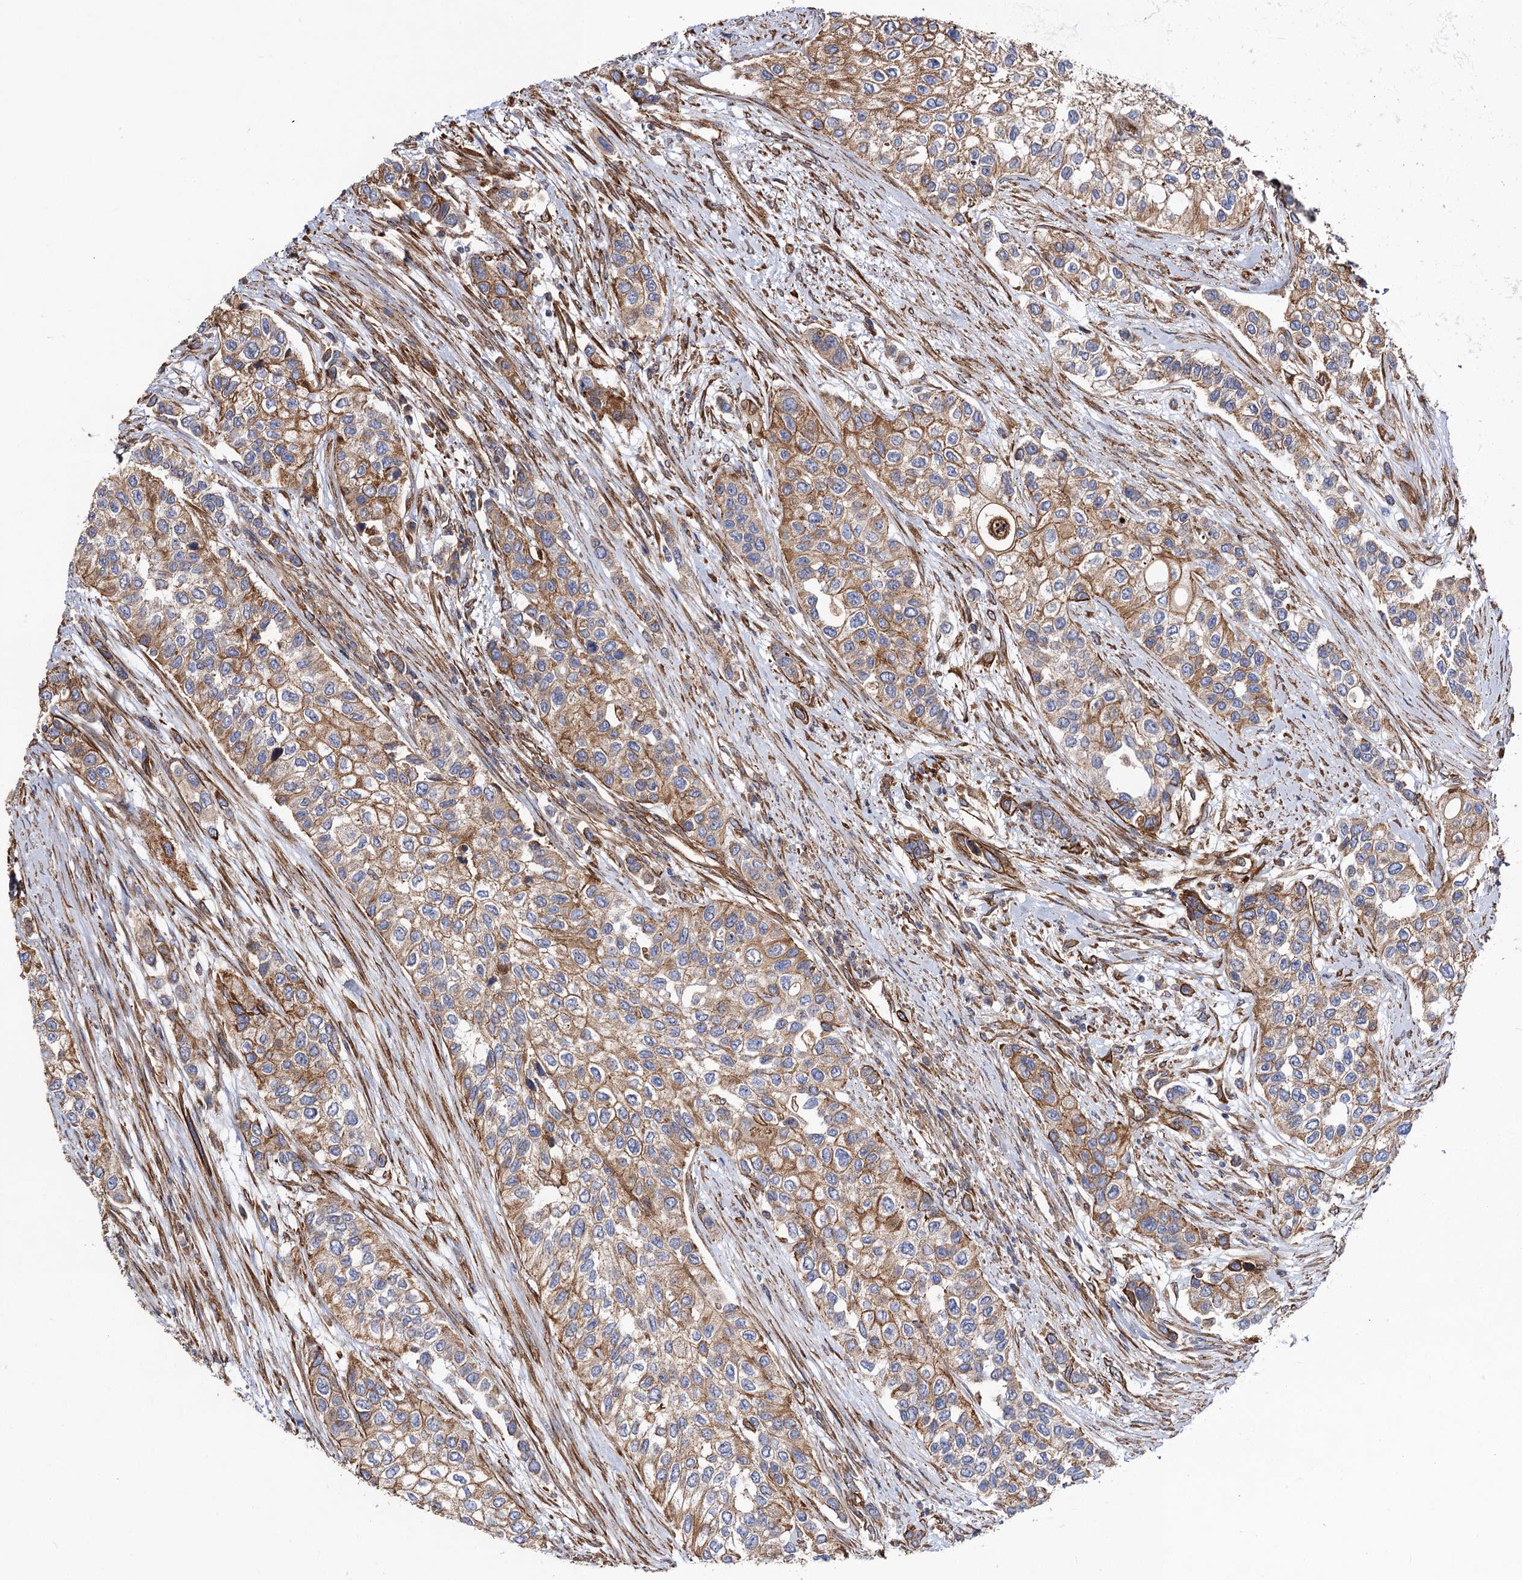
{"staining": {"intensity": "moderate", "quantity": ">75%", "location": "cytoplasmic/membranous"}, "tissue": "urothelial cancer", "cell_type": "Tumor cells", "image_type": "cancer", "snomed": [{"axis": "morphology", "description": "Normal tissue, NOS"}, {"axis": "morphology", "description": "Urothelial carcinoma, High grade"}, {"axis": "topography", "description": "Vascular tissue"}, {"axis": "topography", "description": "Urinary bladder"}], "caption": "Moderate cytoplasmic/membranous staining for a protein is appreciated in approximately >75% of tumor cells of urothelial carcinoma (high-grade) using IHC.", "gene": "CIP2A", "patient": {"sex": "female", "age": 56}}